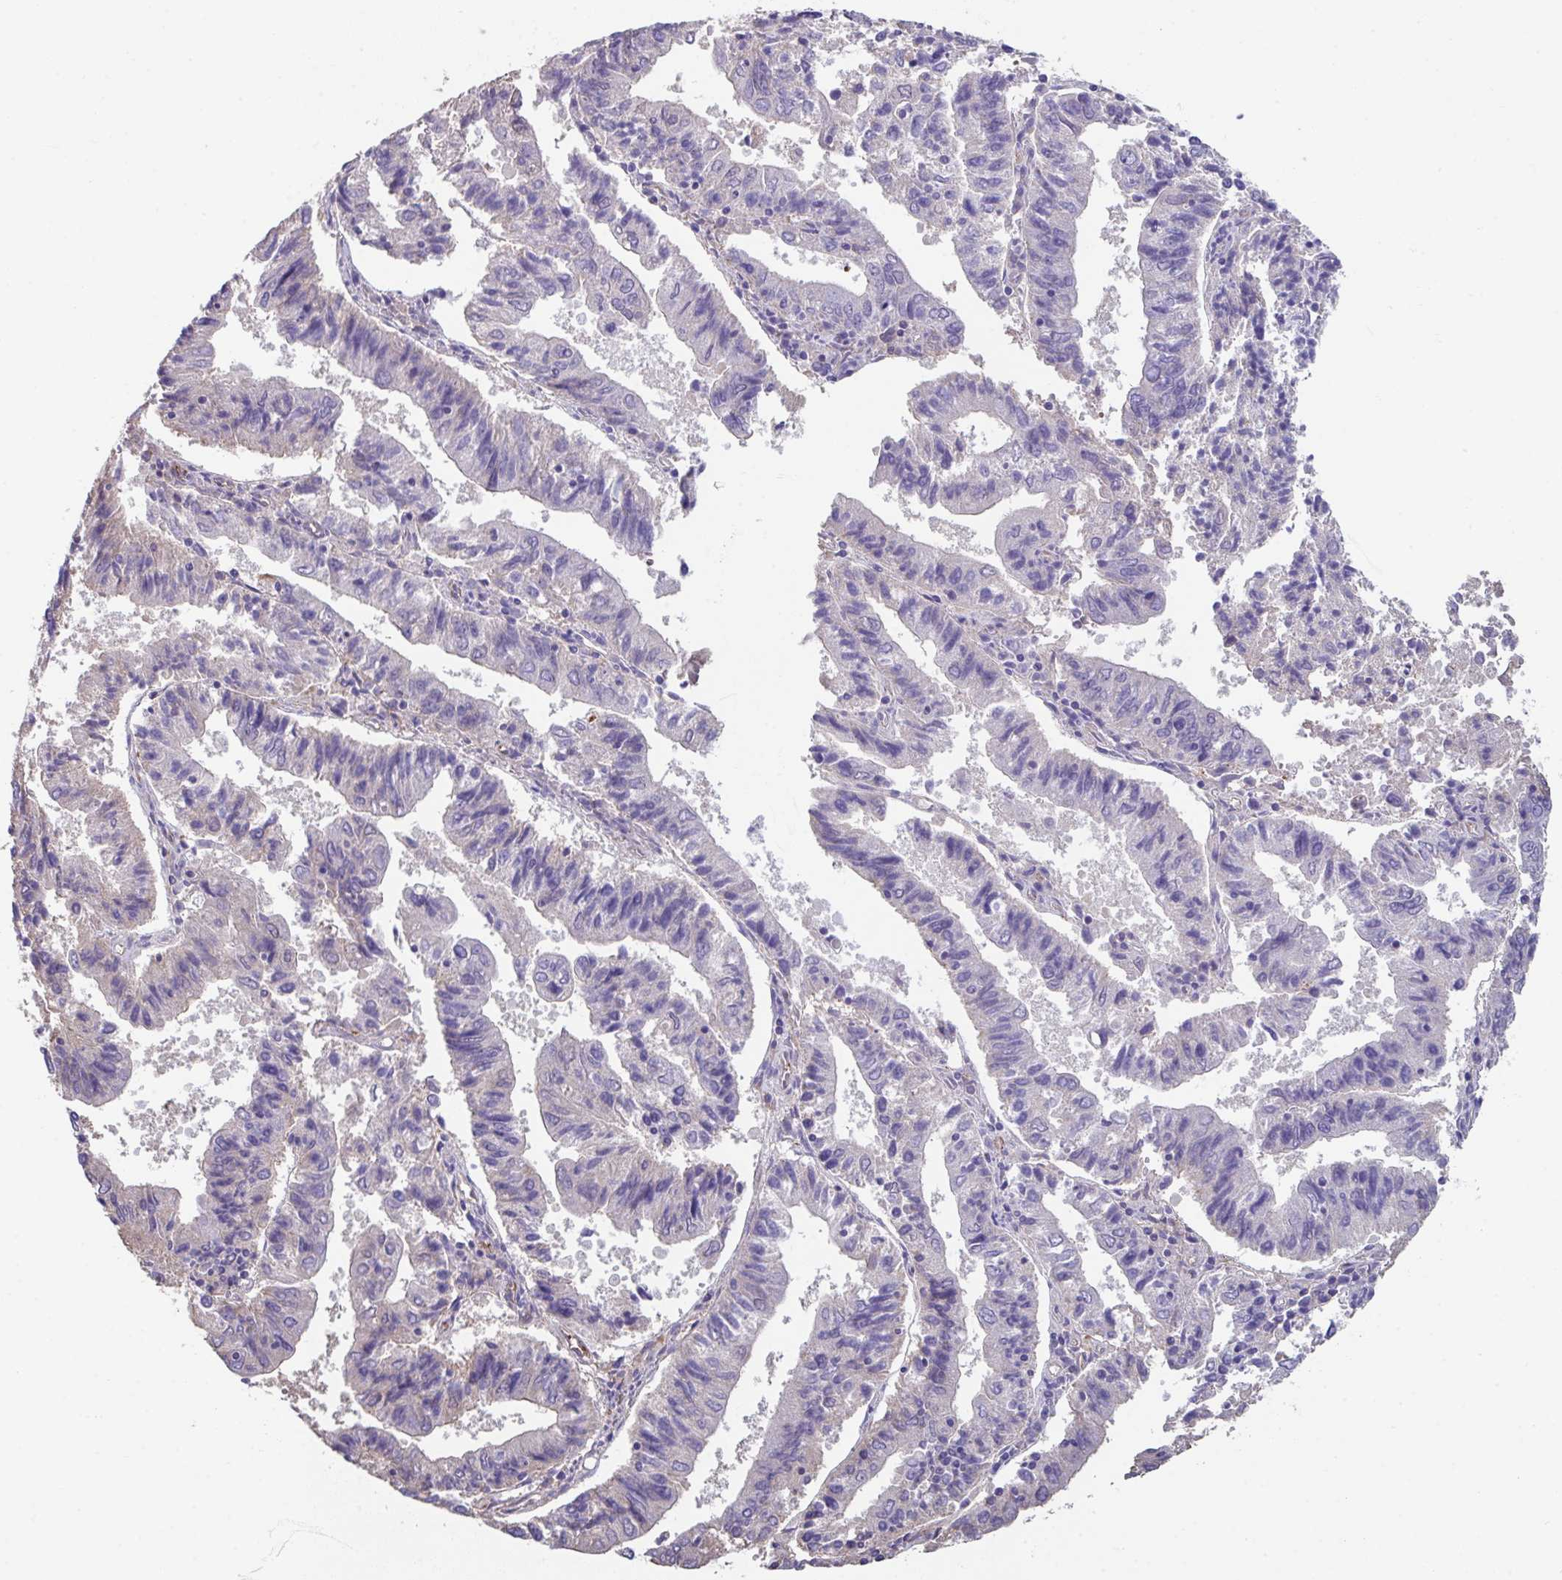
{"staining": {"intensity": "negative", "quantity": "none", "location": "none"}, "tissue": "endometrial cancer", "cell_type": "Tumor cells", "image_type": "cancer", "snomed": [{"axis": "morphology", "description": "Adenocarcinoma, NOS"}, {"axis": "topography", "description": "Endometrium"}], "caption": "Immunohistochemical staining of endometrial cancer exhibits no significant positivity in tumor cells.", "gene": "ZNF813", "patient": {"sex": "female", "age": 82}}